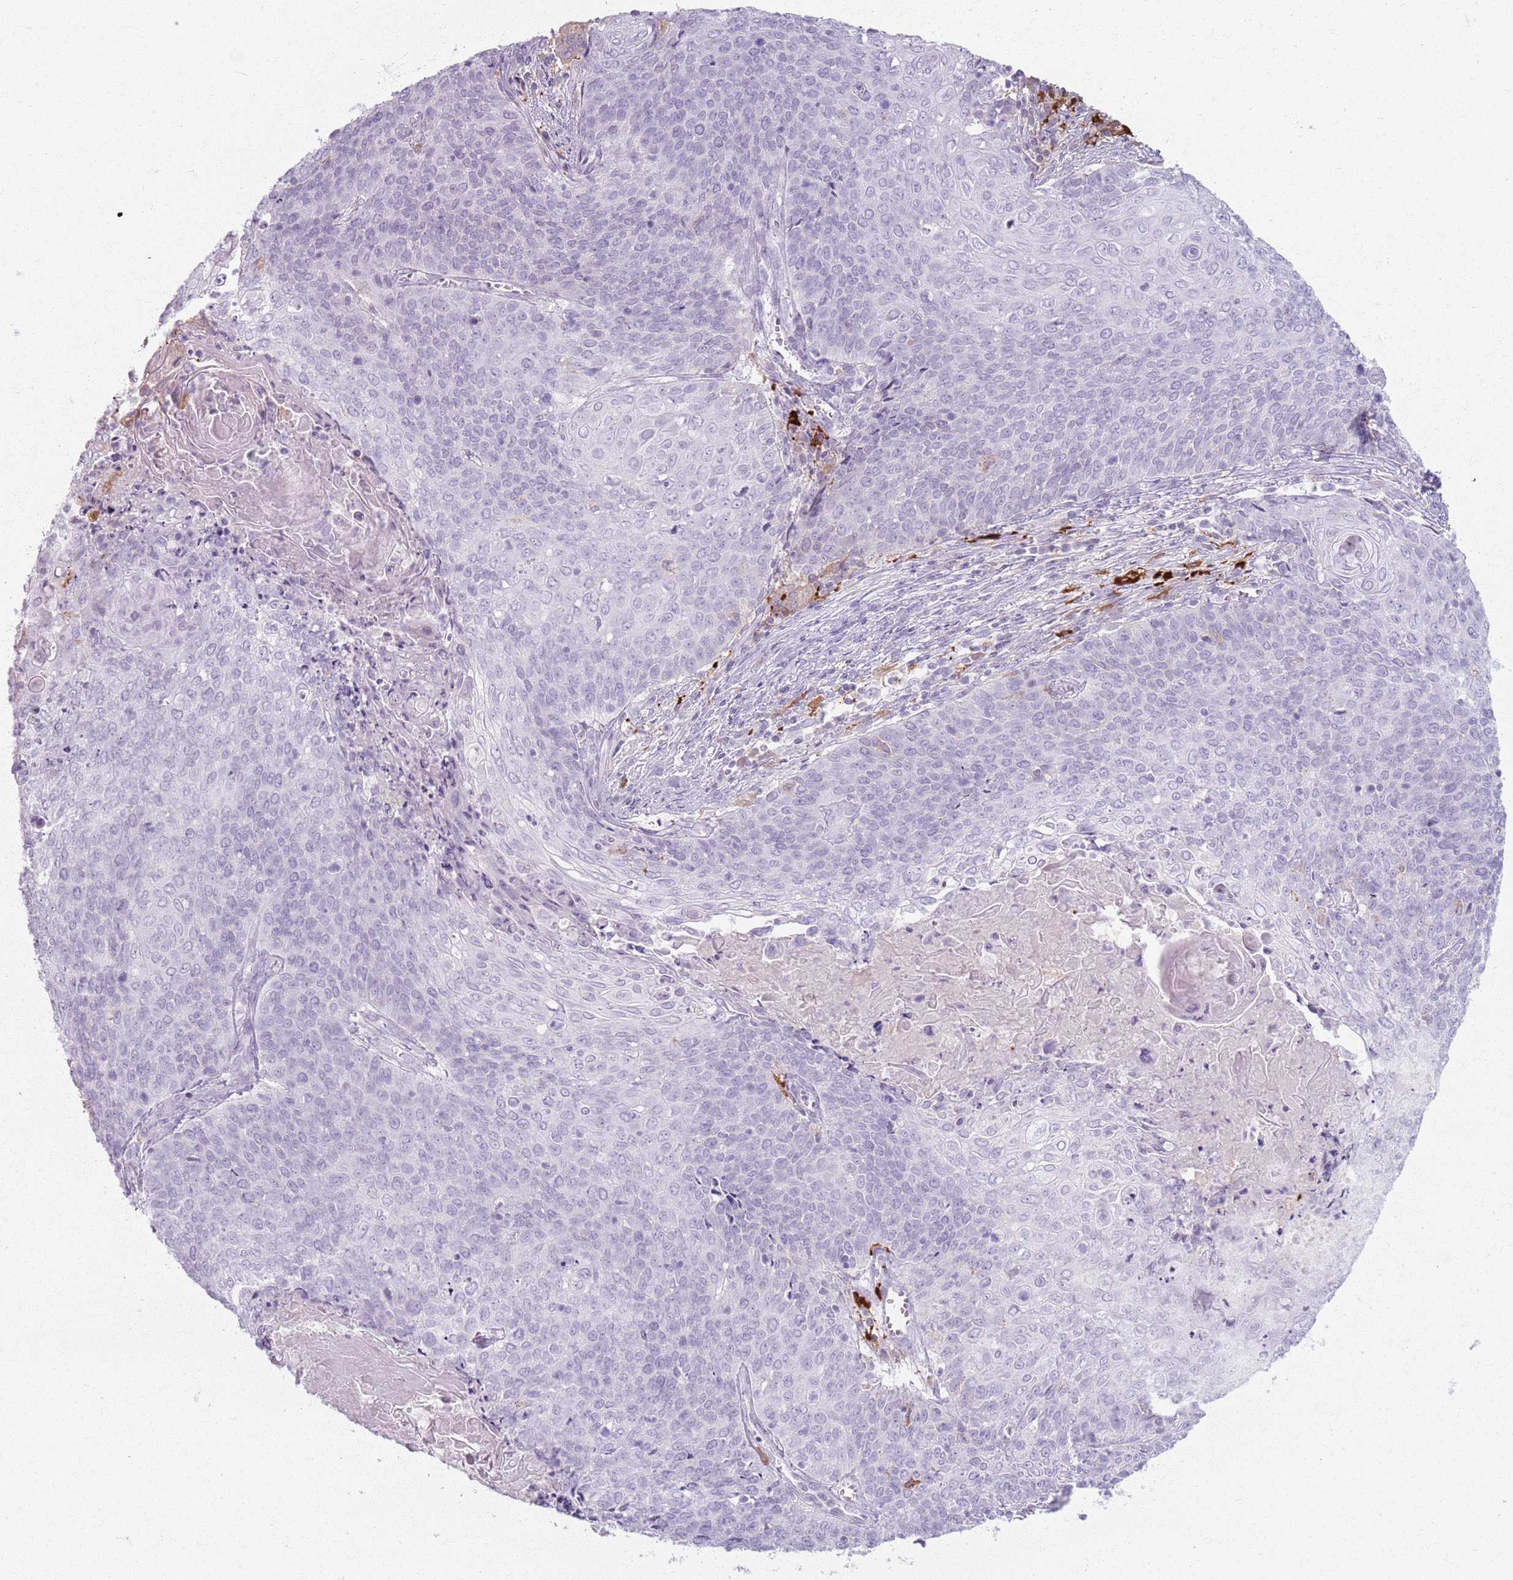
{"staining": {"intensity": "negative", "quantity": "none", "location": "none"}, "tissue": "cervical cancer", "cell_type": "Tumor cells", "image_type": "cancer", "snomed": [{"axis": "morphology", "description": "Squamous cell carcinoma, NOS"}, {"axis": "topography", "description": "Cervix"}], "caption": "Cervical squamous cell carcinoma stained for a protein using immunohistochemistry (IHC) demonstrates no staining tumor cells.", "gene": "GDPGP1", "patient": {"sex": "female", "age": 39}}